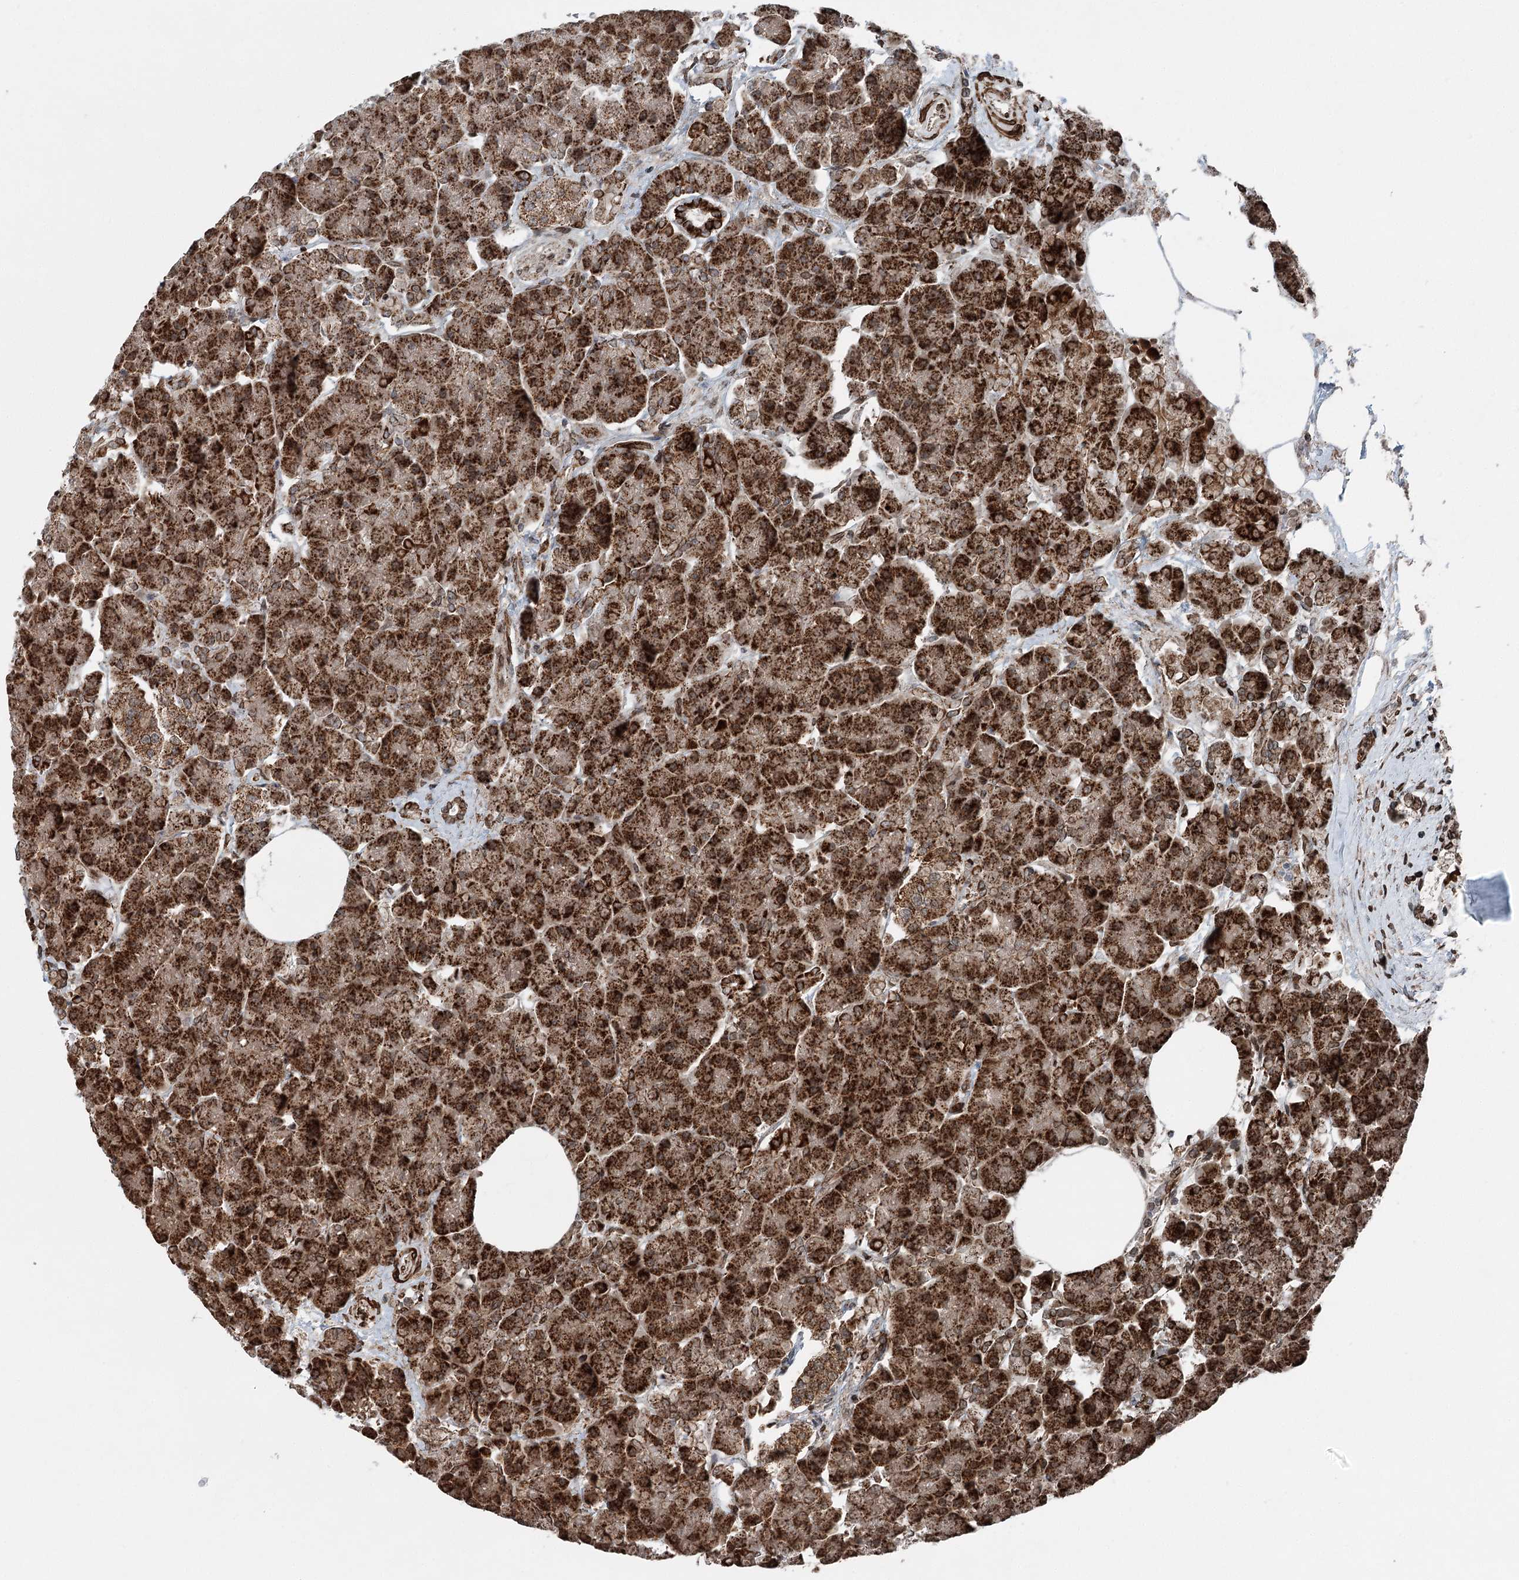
{"staining": {"intensity": "strong", "quantity": ">75%", "location": "cytoplasmic/membranous"}, "tissue": "pancreas", "cell_type": "Exocrine glandular cells", "image_type": "normal", "snomed": [{"axis": "morphology", "description": "Normal tissue, NOS"}, {"axis": "topography", "description": "Pancreas"}], "caption": "DAB immunohistochemical staining of unremarkable human pancreas shows strong cytoplasmic/membranous protein positivity in about >75% of exocrine glandular cells. (DAB = brown stain, brightfield microscopy at high magnification).", "gene": "BCKDHA", "patient": {"sex": "female", "age": 70}}